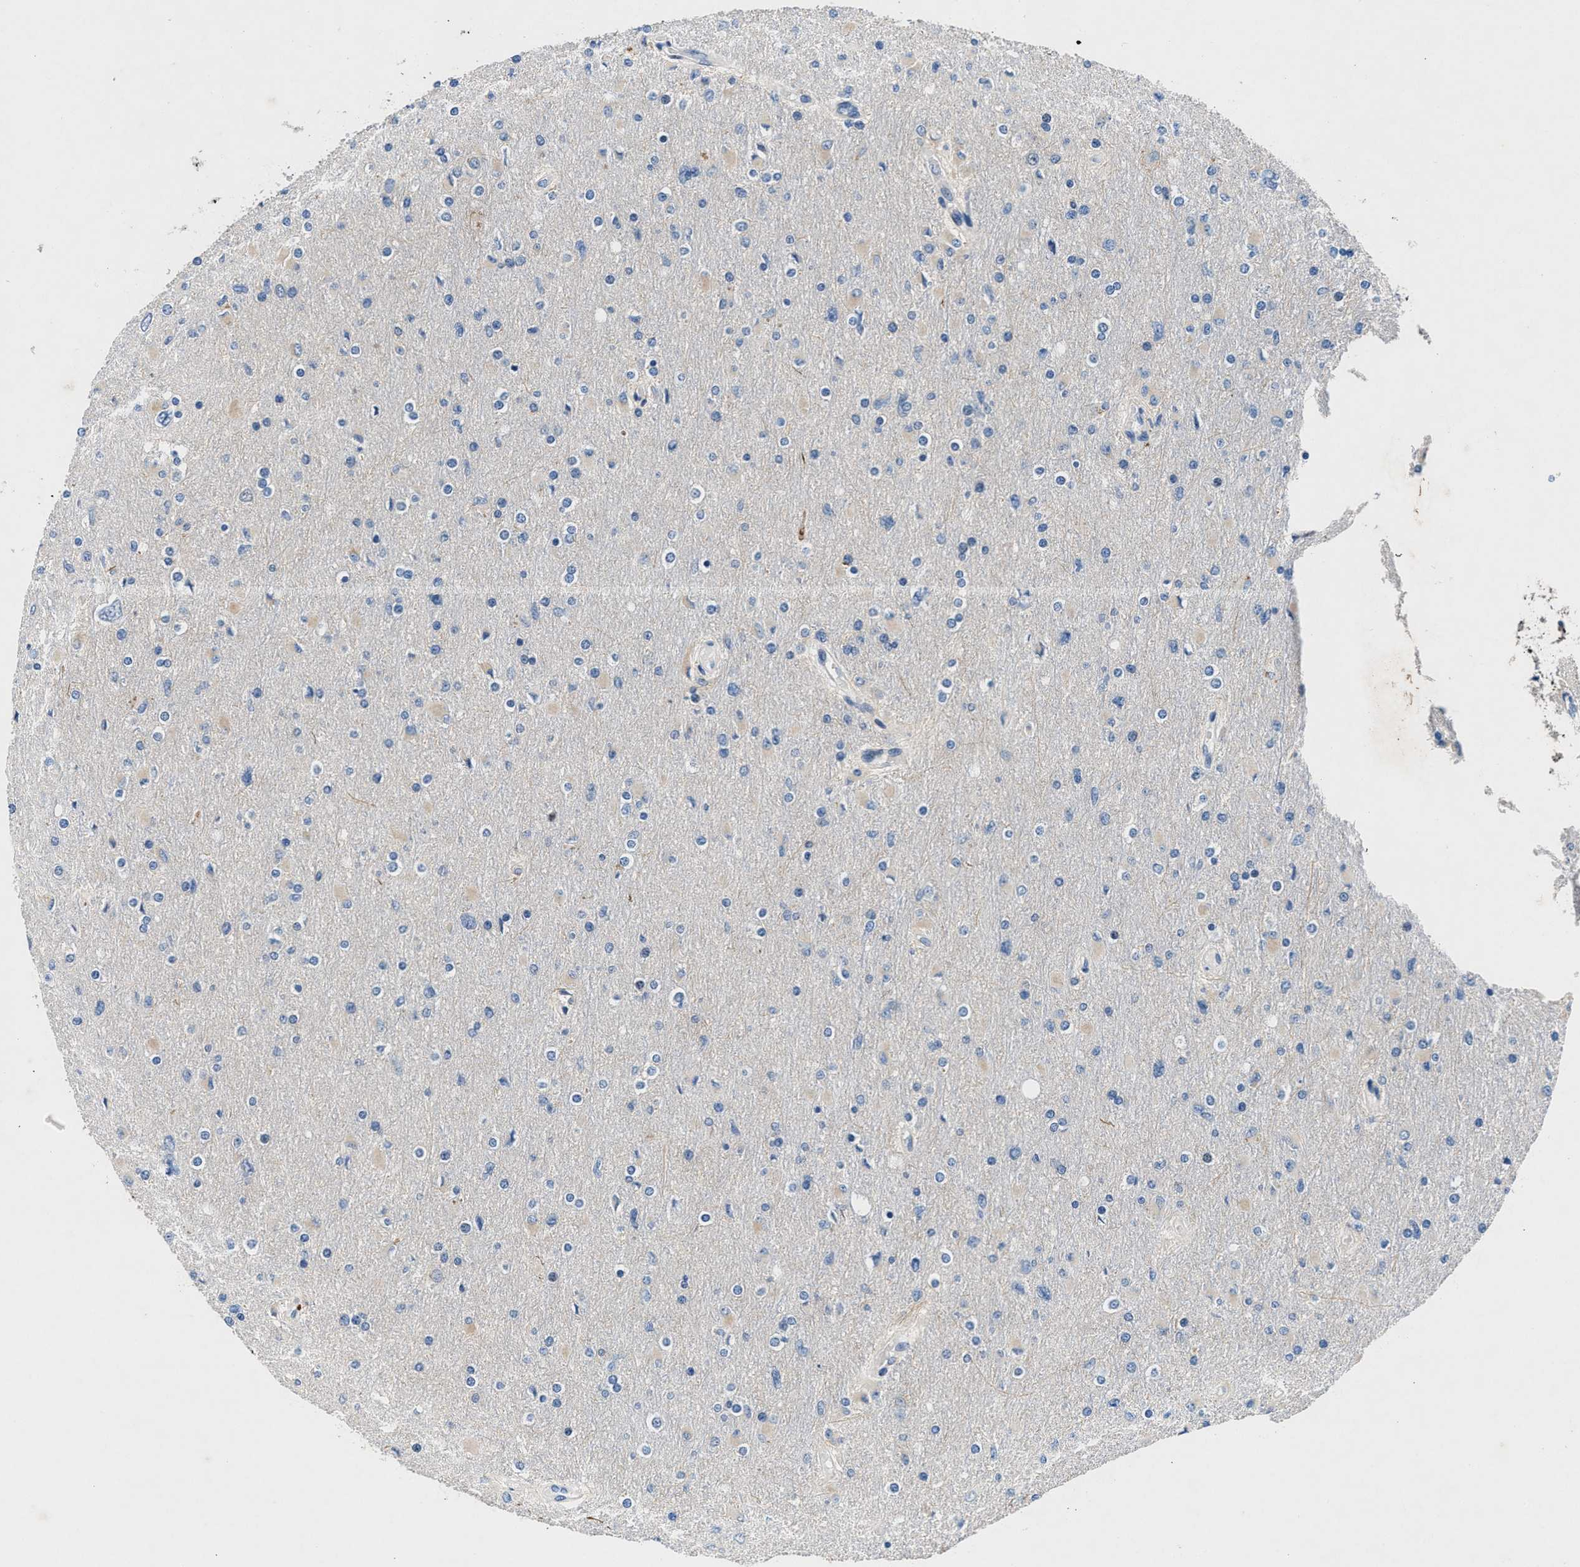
{"staining": {"intensity": "weak", "quantity": "<25%", "location": "cytoplasmic/membranous"}, "tissue": "glioma", "cell_type": "Tumor cells", "image_type": "cancer", "snomed": [{"axis": "morphology", "description": "Glioma, malignant, High grade"}, {"axis": "topography", "description": "Cerebral cortex"}], "caption": "A high-resolution photomicrograph shows immunohistochemistry (IHC) staining of malignant high-grade glioma, which shows no significant staining in tumor cells.", "gene": "COPS2", "patient": {"sex": "female", "age": 36}}